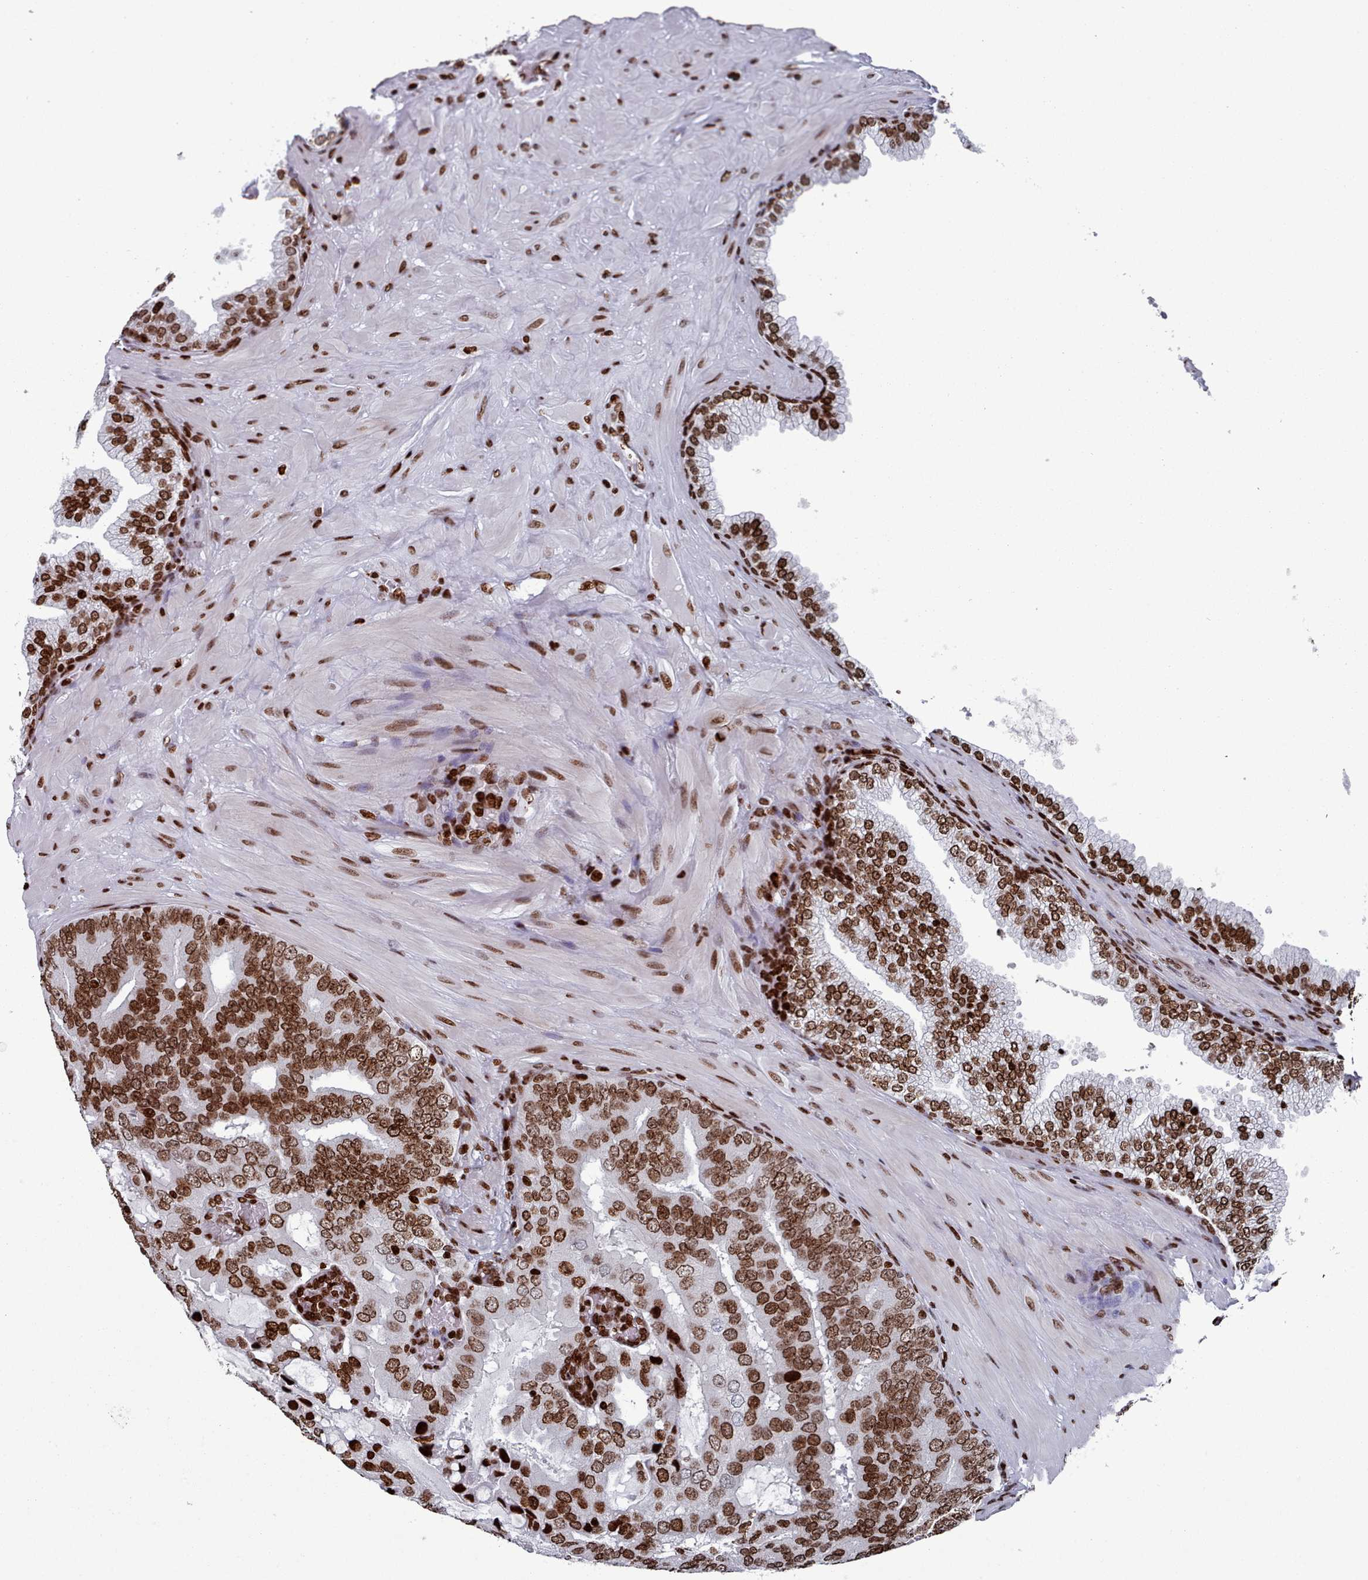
{"staining": {"intensity": "strong", "quantity": ">75%", "location": "nuclear"}, "tissue": "prostate cancer", "cell_type": "Tumor cells", "image_type": "cancer", "snomed": [{"axis": "morphology", "description": "Adenocarcinoma, High grade"}, {"axis": "topography", "description": "Prostate"}], "caption": "Adenocarcinoma (high-grade) (prostate) stained for a protein exhibits strong nuclear positivity in tumor cells. The protein of interest is shown in brown color, while the nuclei are stained blue.", "gene": "PCDHB12", "patient": {"sex": "male", "age": 55}}